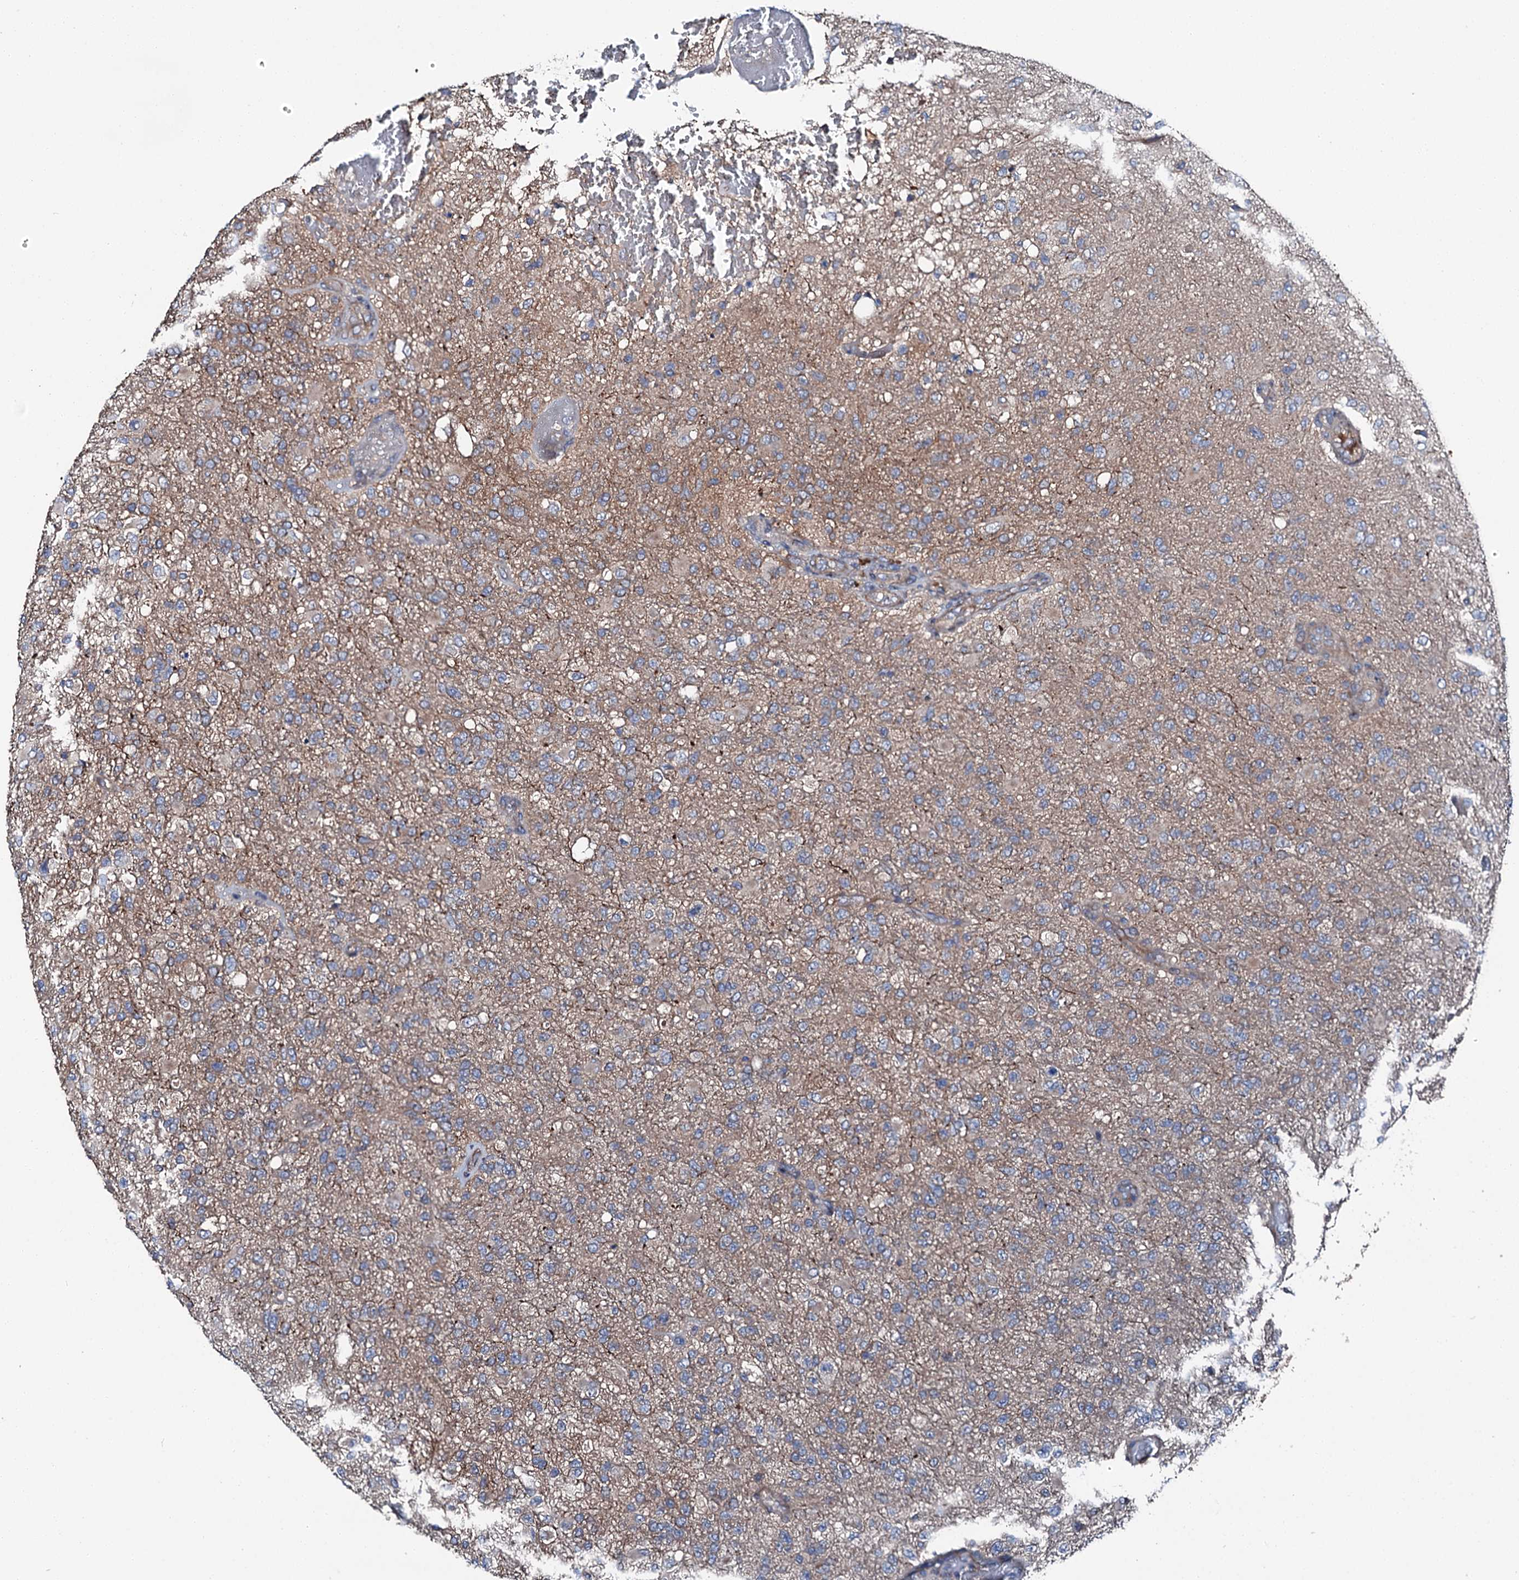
{"staining": {"intensity": "weak", "quantity": "<25%", "location": "cytoplasmic/membranous"}, "tissue": "glioma", "cell_type": "Tumor cells", "image_type": "cancer", "snomed": [{"axis": "morphology", "description": "Glioma, malignant, High grade"}, {"axis": "topography", "description": "Brain"}], "caption": "A high-resolution histopathology image shows IHC staining of glioma, which displays no significant staining in tumor cells.", "gene": "SLC22A25", "patient": {"sex": "female", "age": 74}}